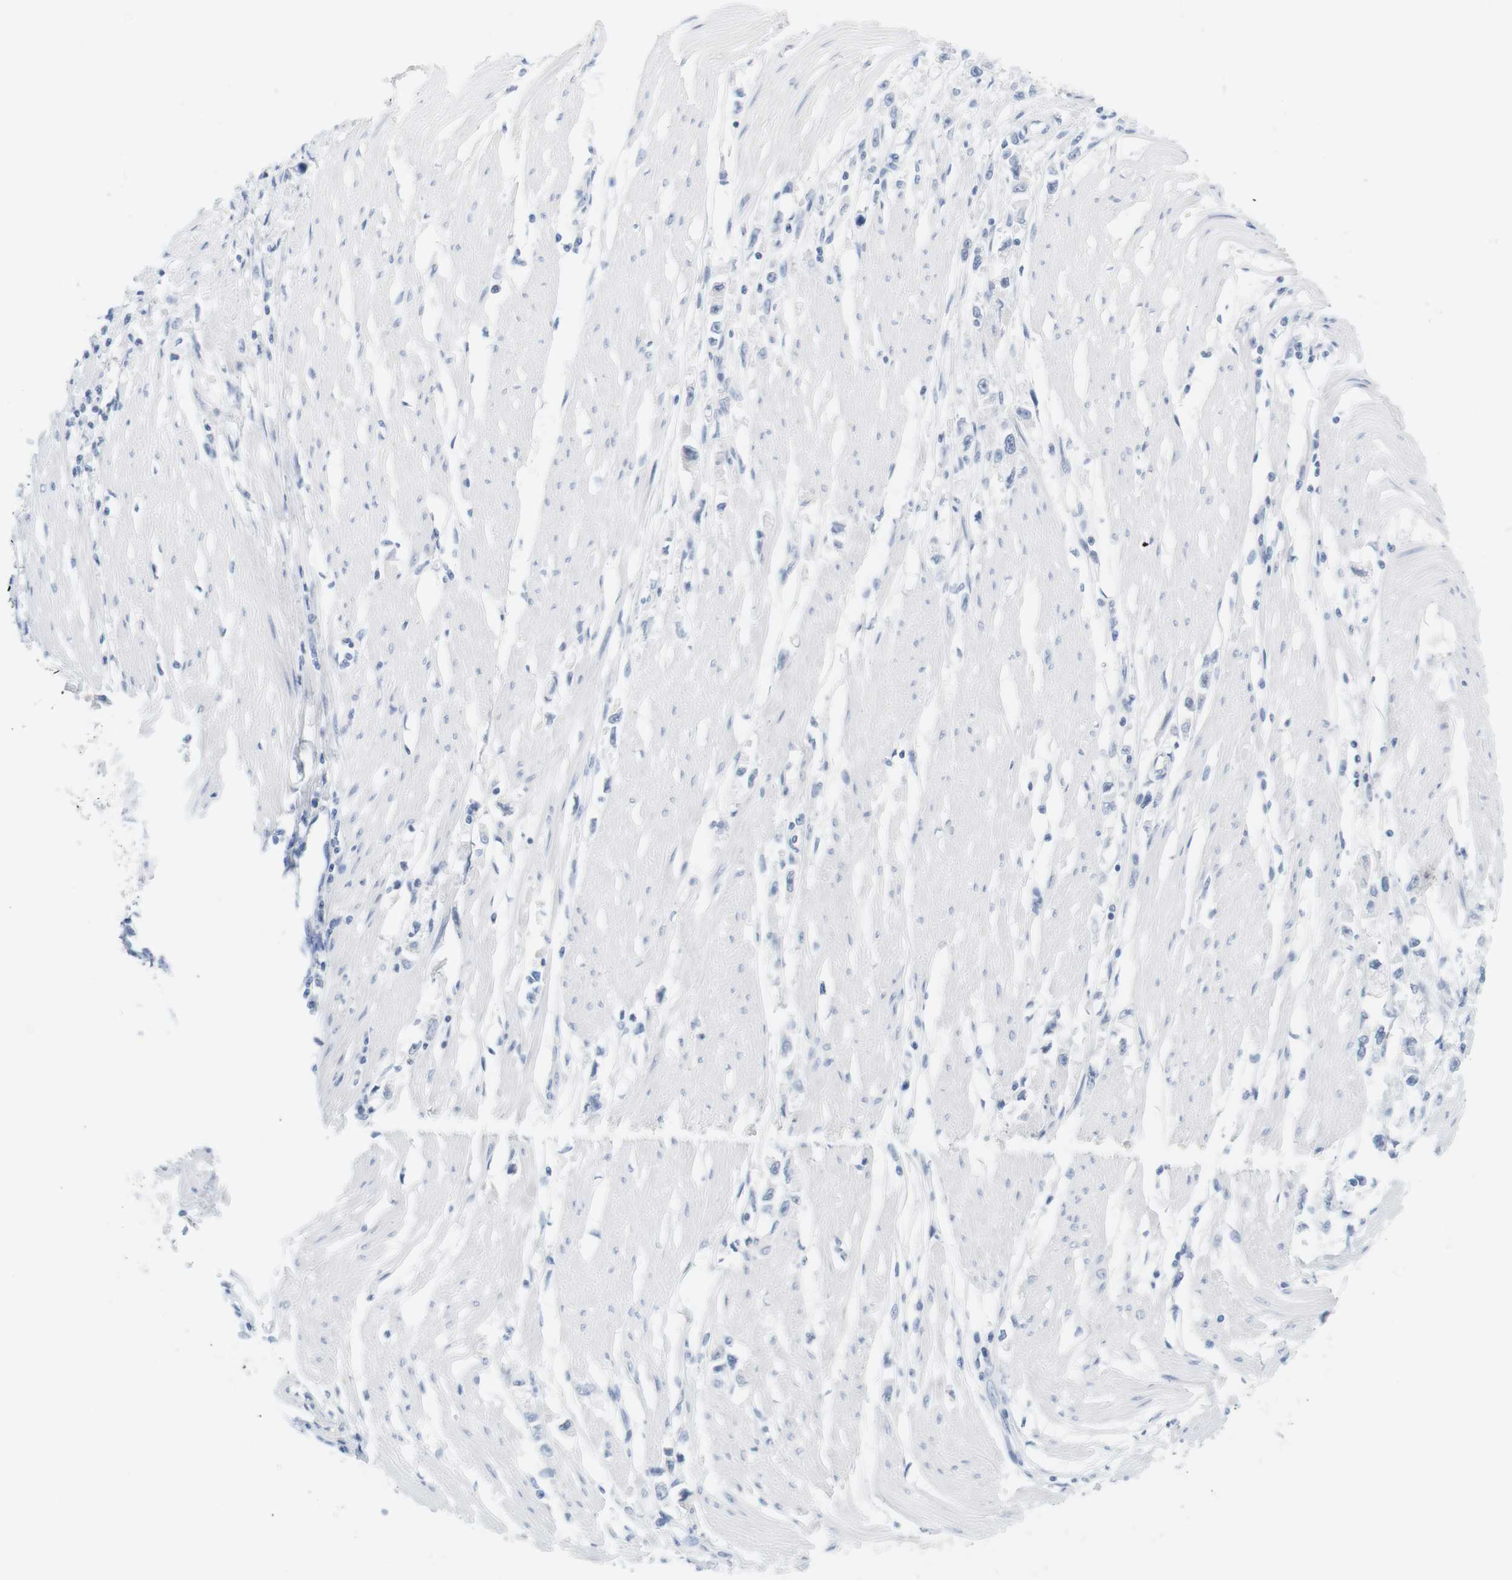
{"staining": {"intensity": "negative", "quantity": "none", "location": "none"}, "tissue": "stomach cancer", "cell_type": "Tumor cells", "image_type": "cancer", "snomed": [{"axis": "morphology", "description": "Adenocarcinoma, NOS"}, {"axis": "topography", "description": "Stomach"}], "caption": "Protein analysis of stomach adenocarcinoma demonstrates no significant positivity in tumor cells.", "gene": "OPRM1", "patient": {"sex": "female", "age": 59}}